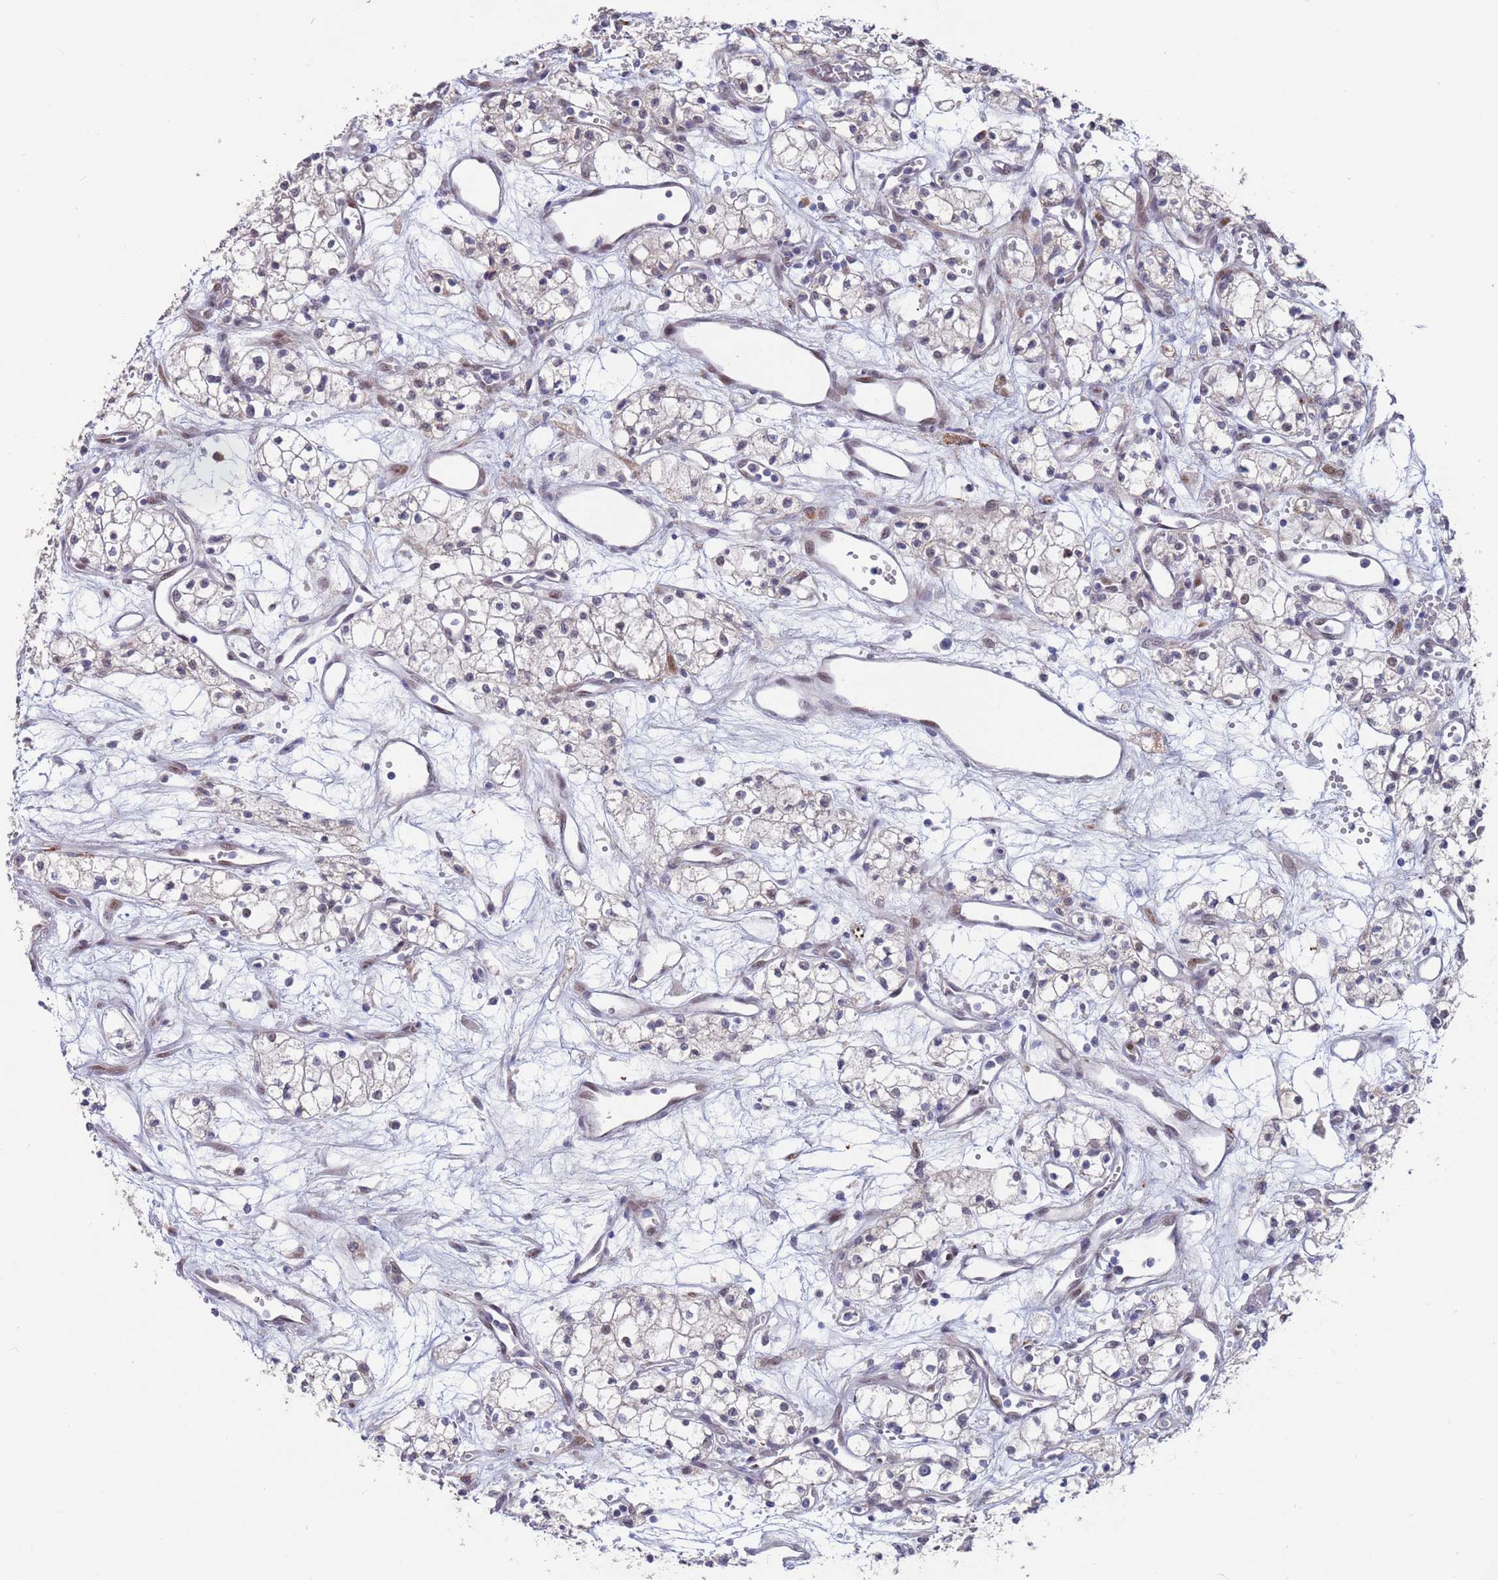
{"staining": {"intensity": "negative", "quantity": "none", "location": "none"}, "tissue": "renal cancer", "cell_type": "Tumor cells", "image_type": "cancer", "snomed": [{"axis": "morphology", "description": "Adenocarcinoma, NOS"}, {"axis": "topography", "description": "Kidney"}], "caption": "Adenocarcinoma (renal) was stained to show a protein in brown. There is no significant staining in tumor cells.", "gene": "FBXO27", "patient": {"sex": "male", "age": 59}}